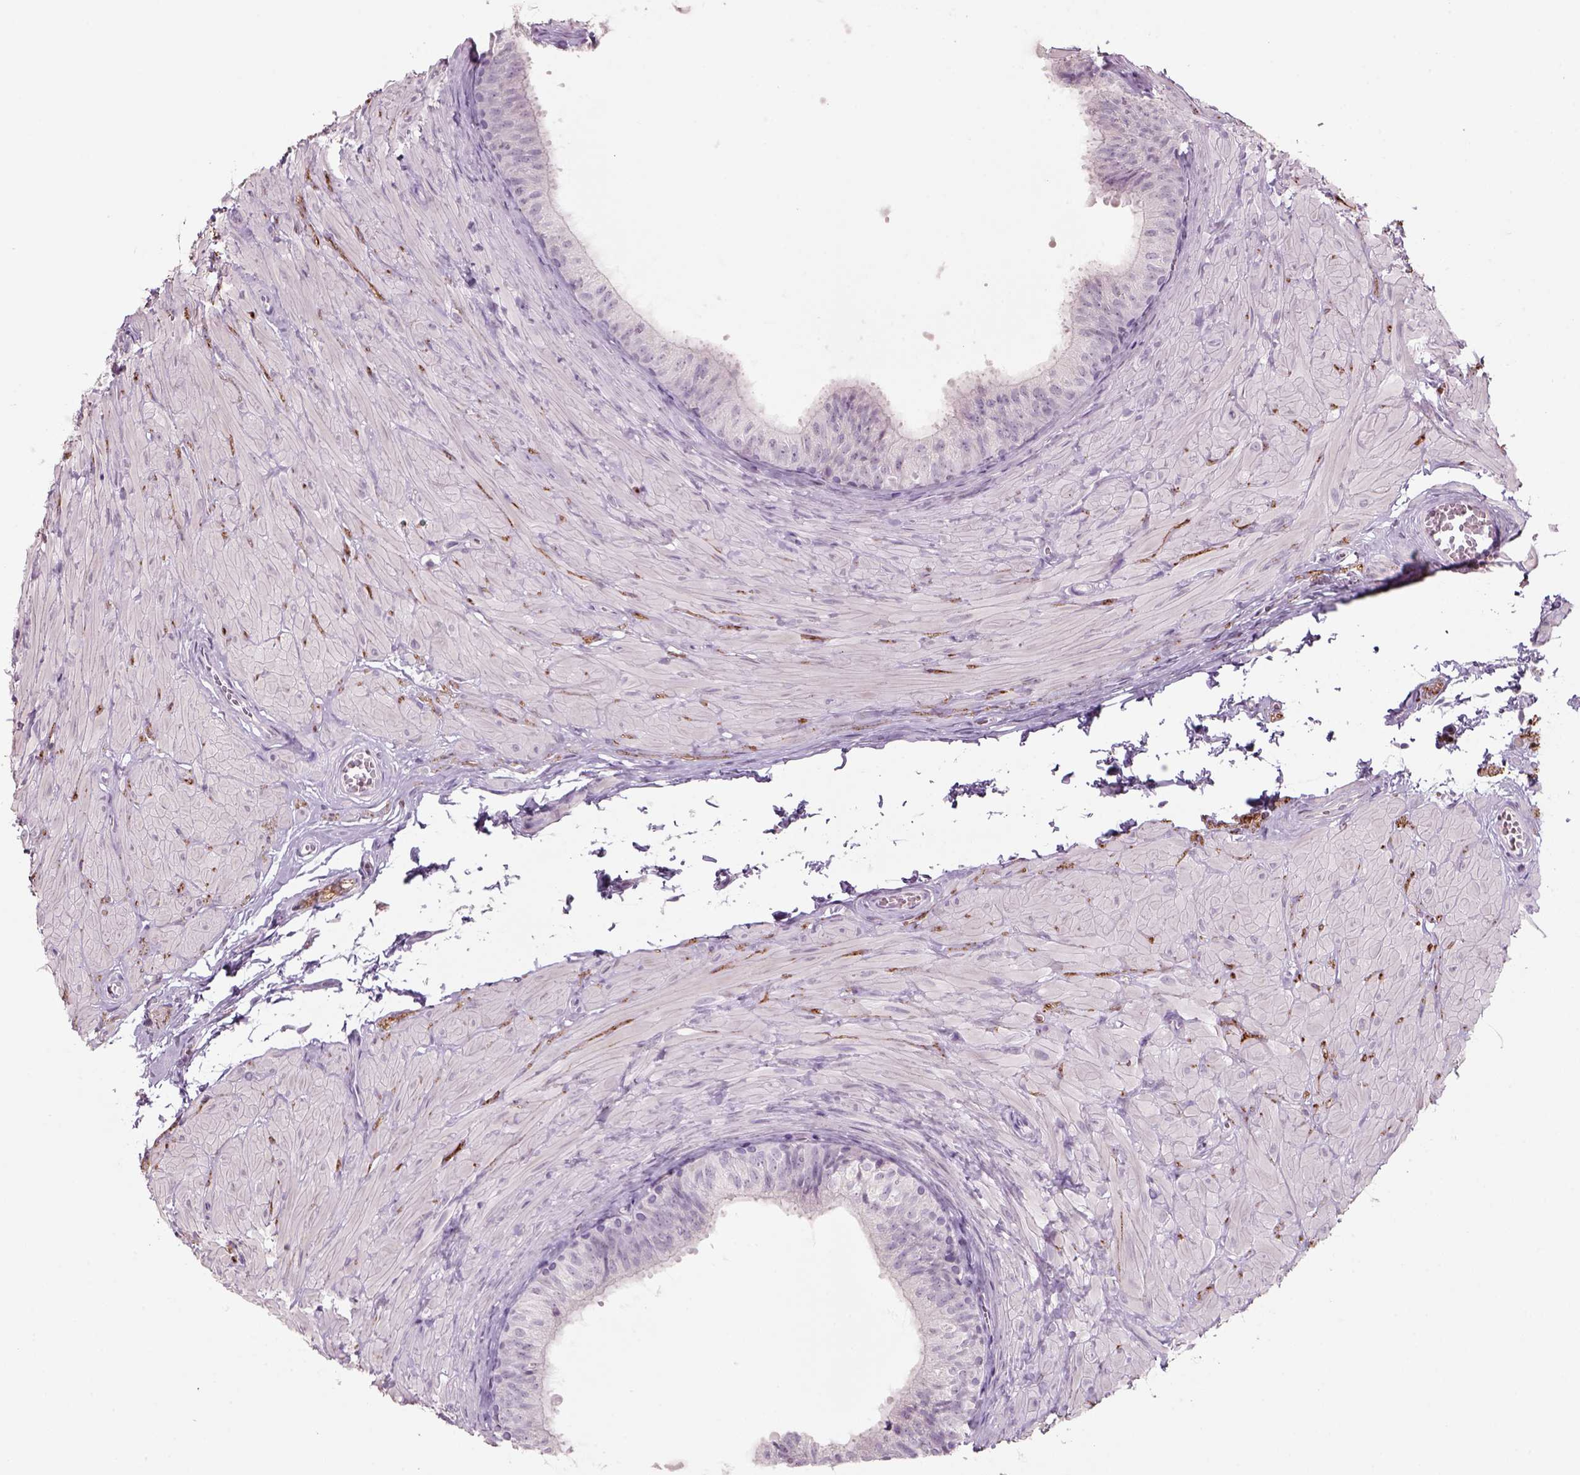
{"staining": {"intensity": "negative", "quantity": "none", "location": "none"}, "tissue": "epididymis", "cell_type": "Glandular cells", "image_type": "normal", "snomed": [{"axis": "morphology", "description": "Normal tissue, NOS"}, {"axis": "topography", "description": "Epididymis"}, {"axis": "topography", "description": "Vas deferens"}], "caption": "High power microscopy micrograph of an immunohistochemistry micrograph of unremarkable epididymis, revealing no significant expression in glandular cells.", "gene": "SLC6A2", "patient": {"sex": "male", "age": 23}}